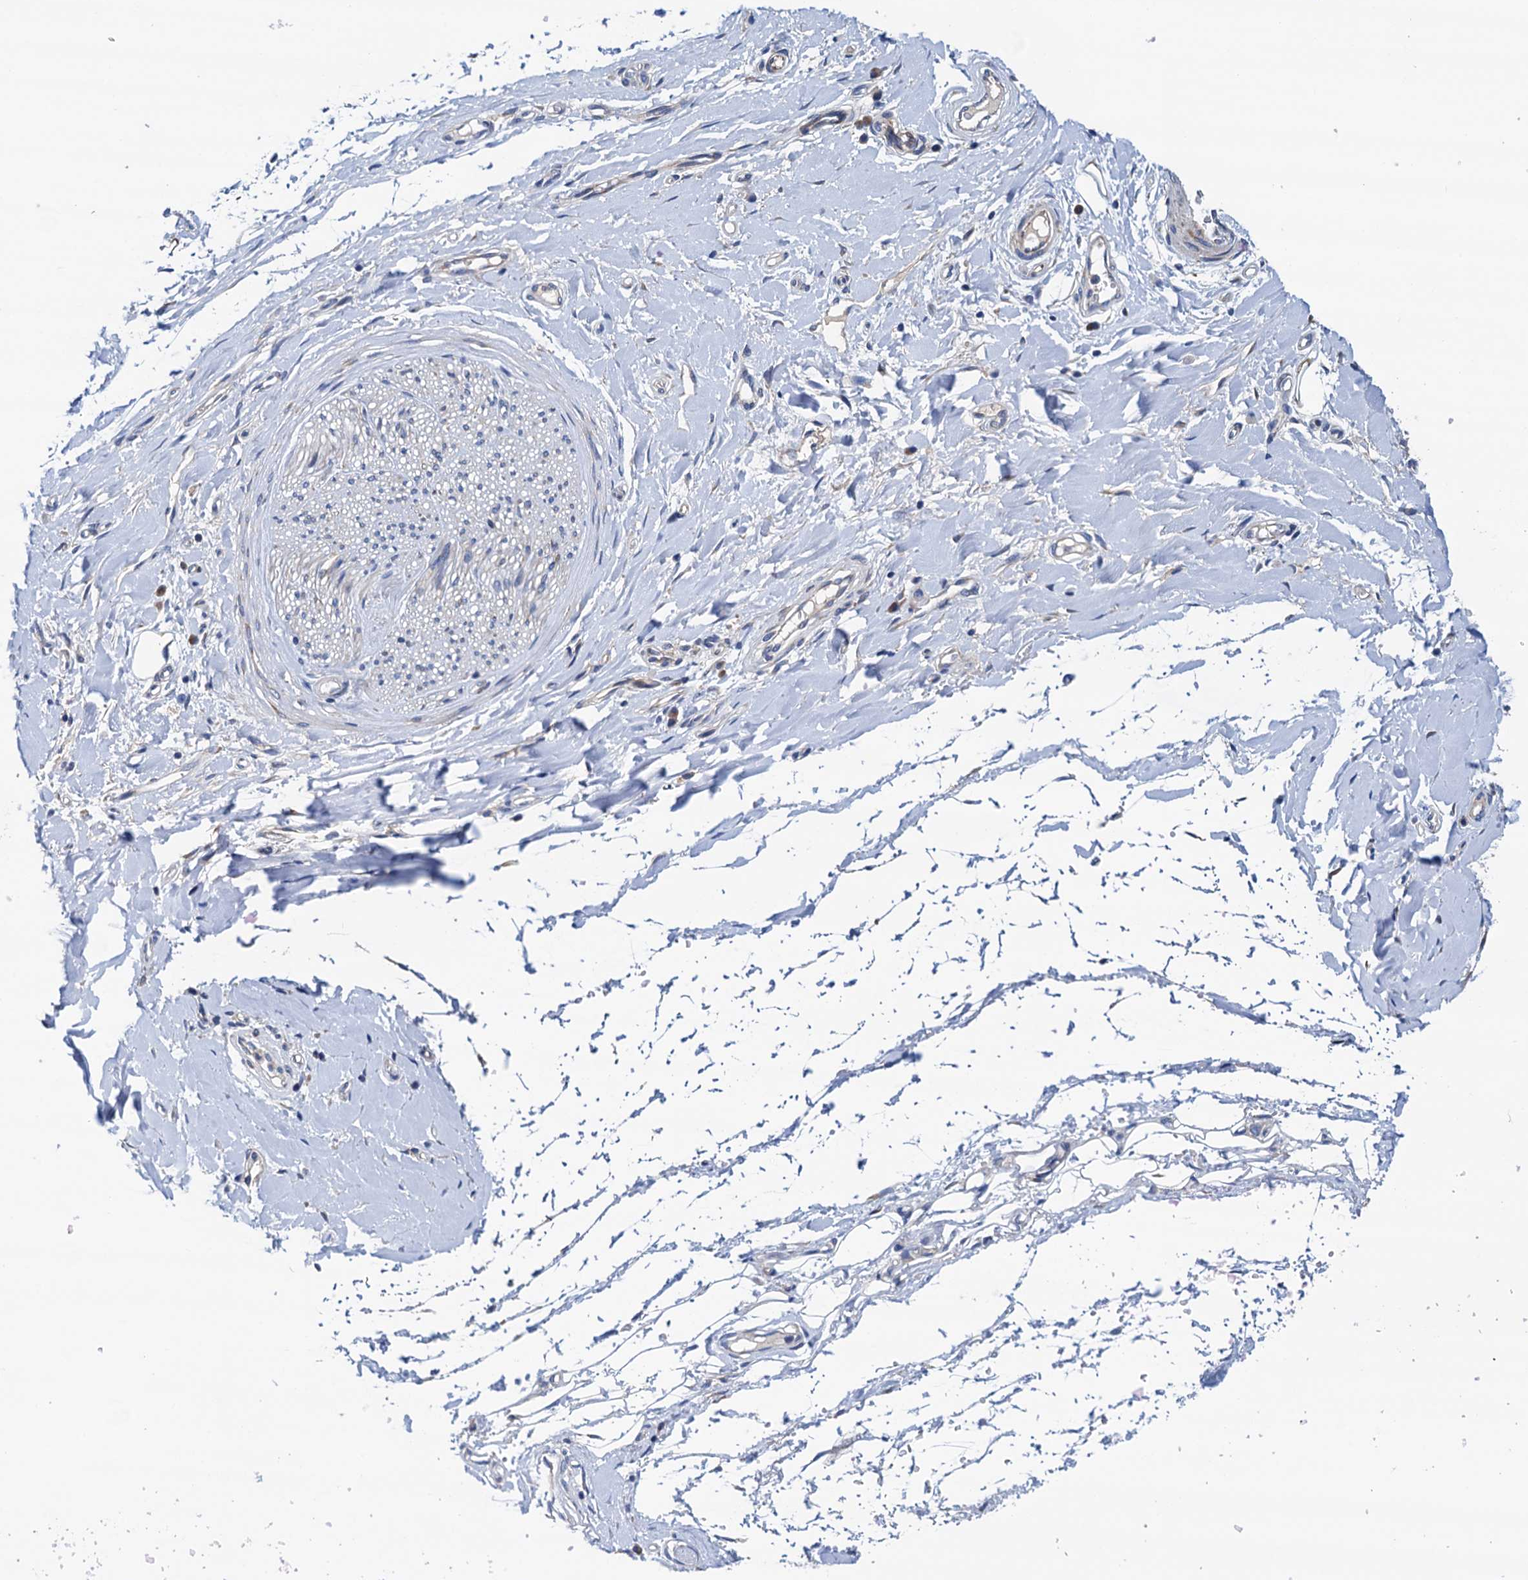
{"staining": {"intensity": "negative", "quantity": "none", "location": "none"}, "tissue": "adipose tissue", "cell_type": "Adipocytes", "image_type": "normal", "snomed": [{"axis": "morphology", "description": "Normal tissue, NOS"}, {"axis": "morphology", "description": "Adenocarcinoma, NOS"}, {"axis": "topography", "description": "Stomach, upper"}, {"axis": "topography", "description": "Peripheral nerve tissue"}], "caption": "High magnification brightfield microscopy of benign adipose tissue stained with DAB (3,3'-diaminobenzidine) (brown) and counterstained with hematoxylin (blue): adipocytes show no significant staining.", "gene": "RASSF9", "patient": {"sex": "male", "age": 62}}